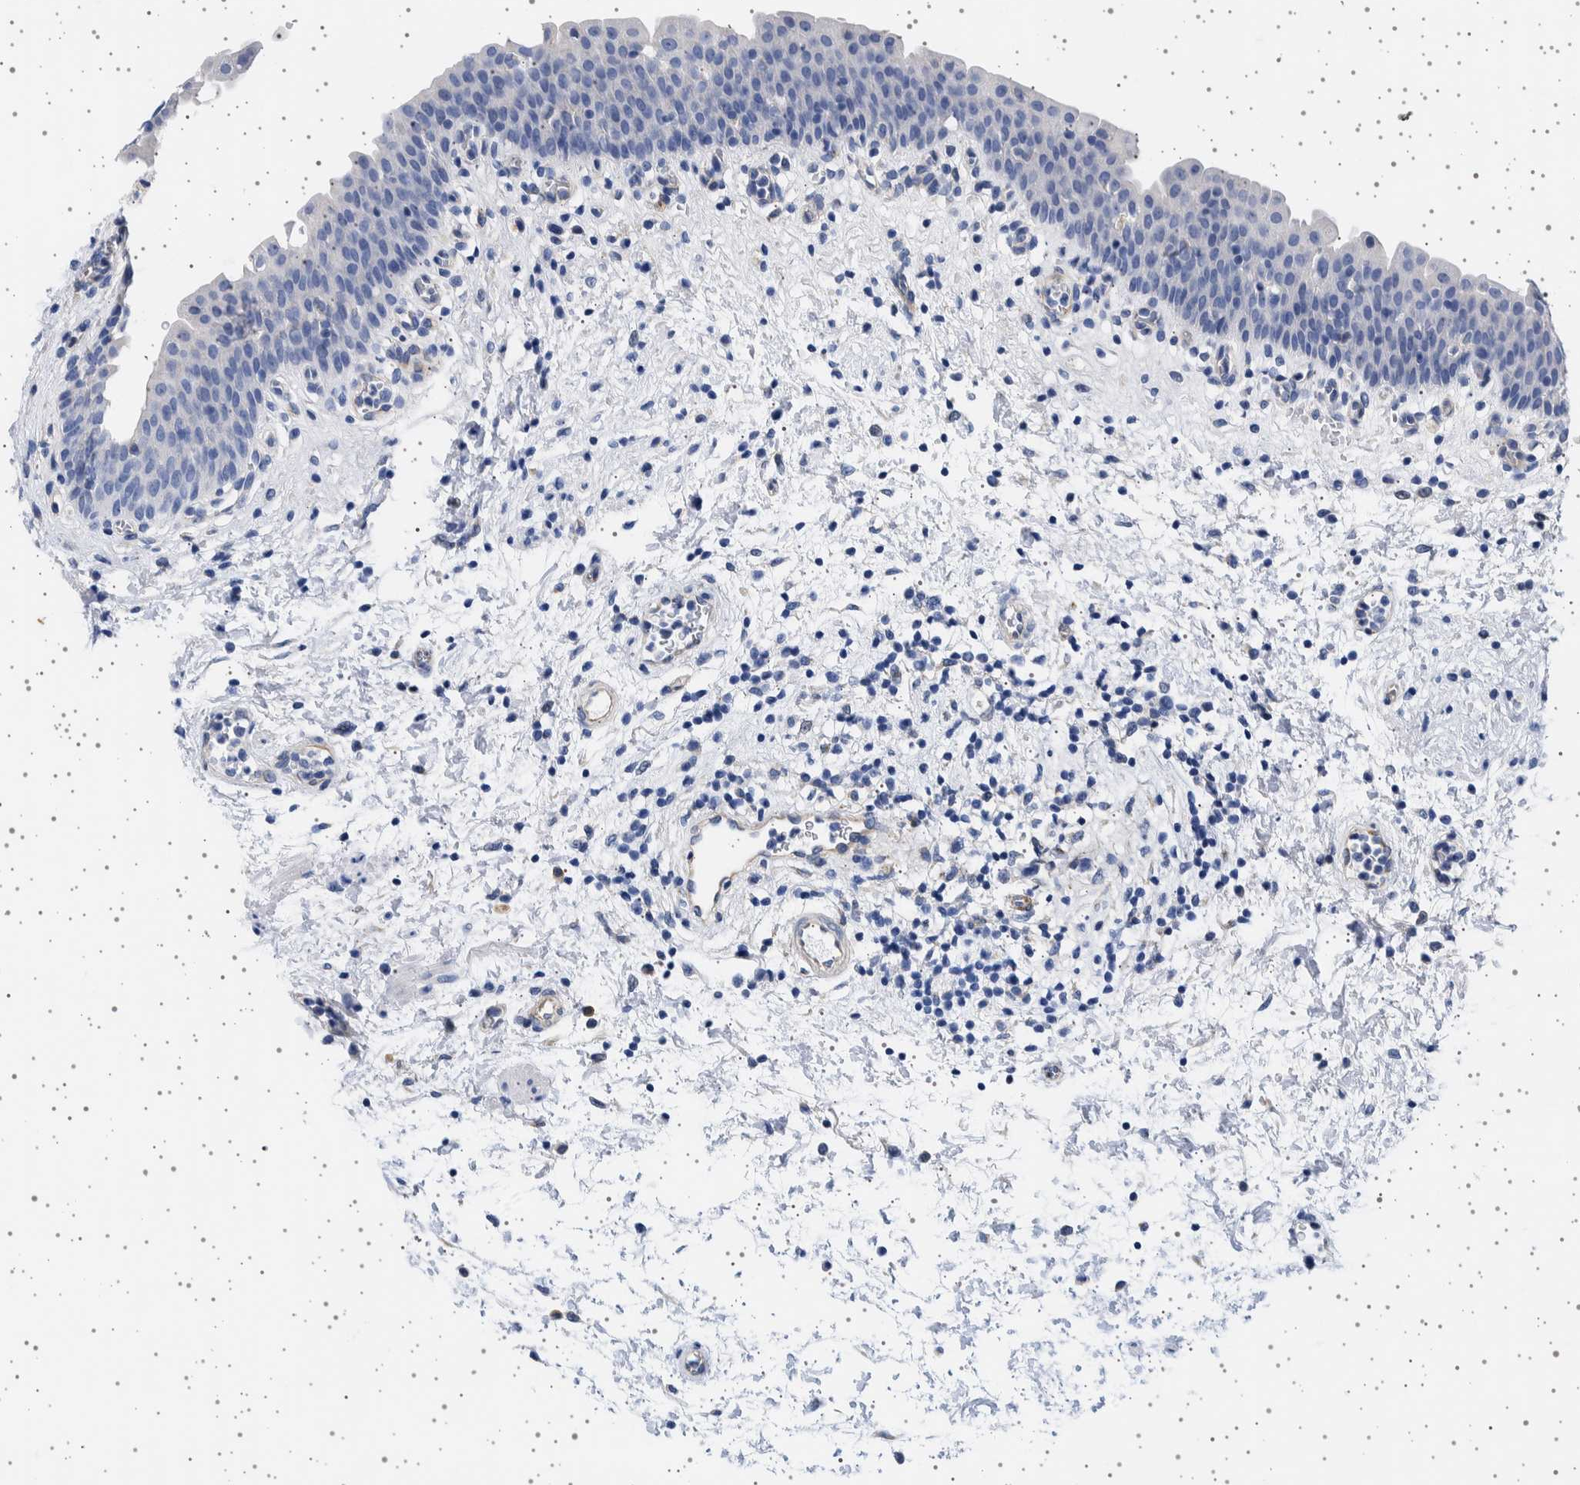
{"staining": {"intensity": "negative", "quantity": "none", "location": "none"}, "tissue": "urinary bladder", "cell_type": "Urothelial cells", "image_type": "normal", "snomed": [{"axis": "morphology", "description": "Normal tissue, NOS"}, {"axis": "topography", "description": "Urinary bladder"}], "caption": "Micrograph shows no protein staining in urothelial cells of benign urinary bladder. The staining is performed using DAB brown chromogen with nuclei counter-stained in using hematoxylin.", "gene": "SEPTIN4", "patient": {"sex": "male", "age": 37}}